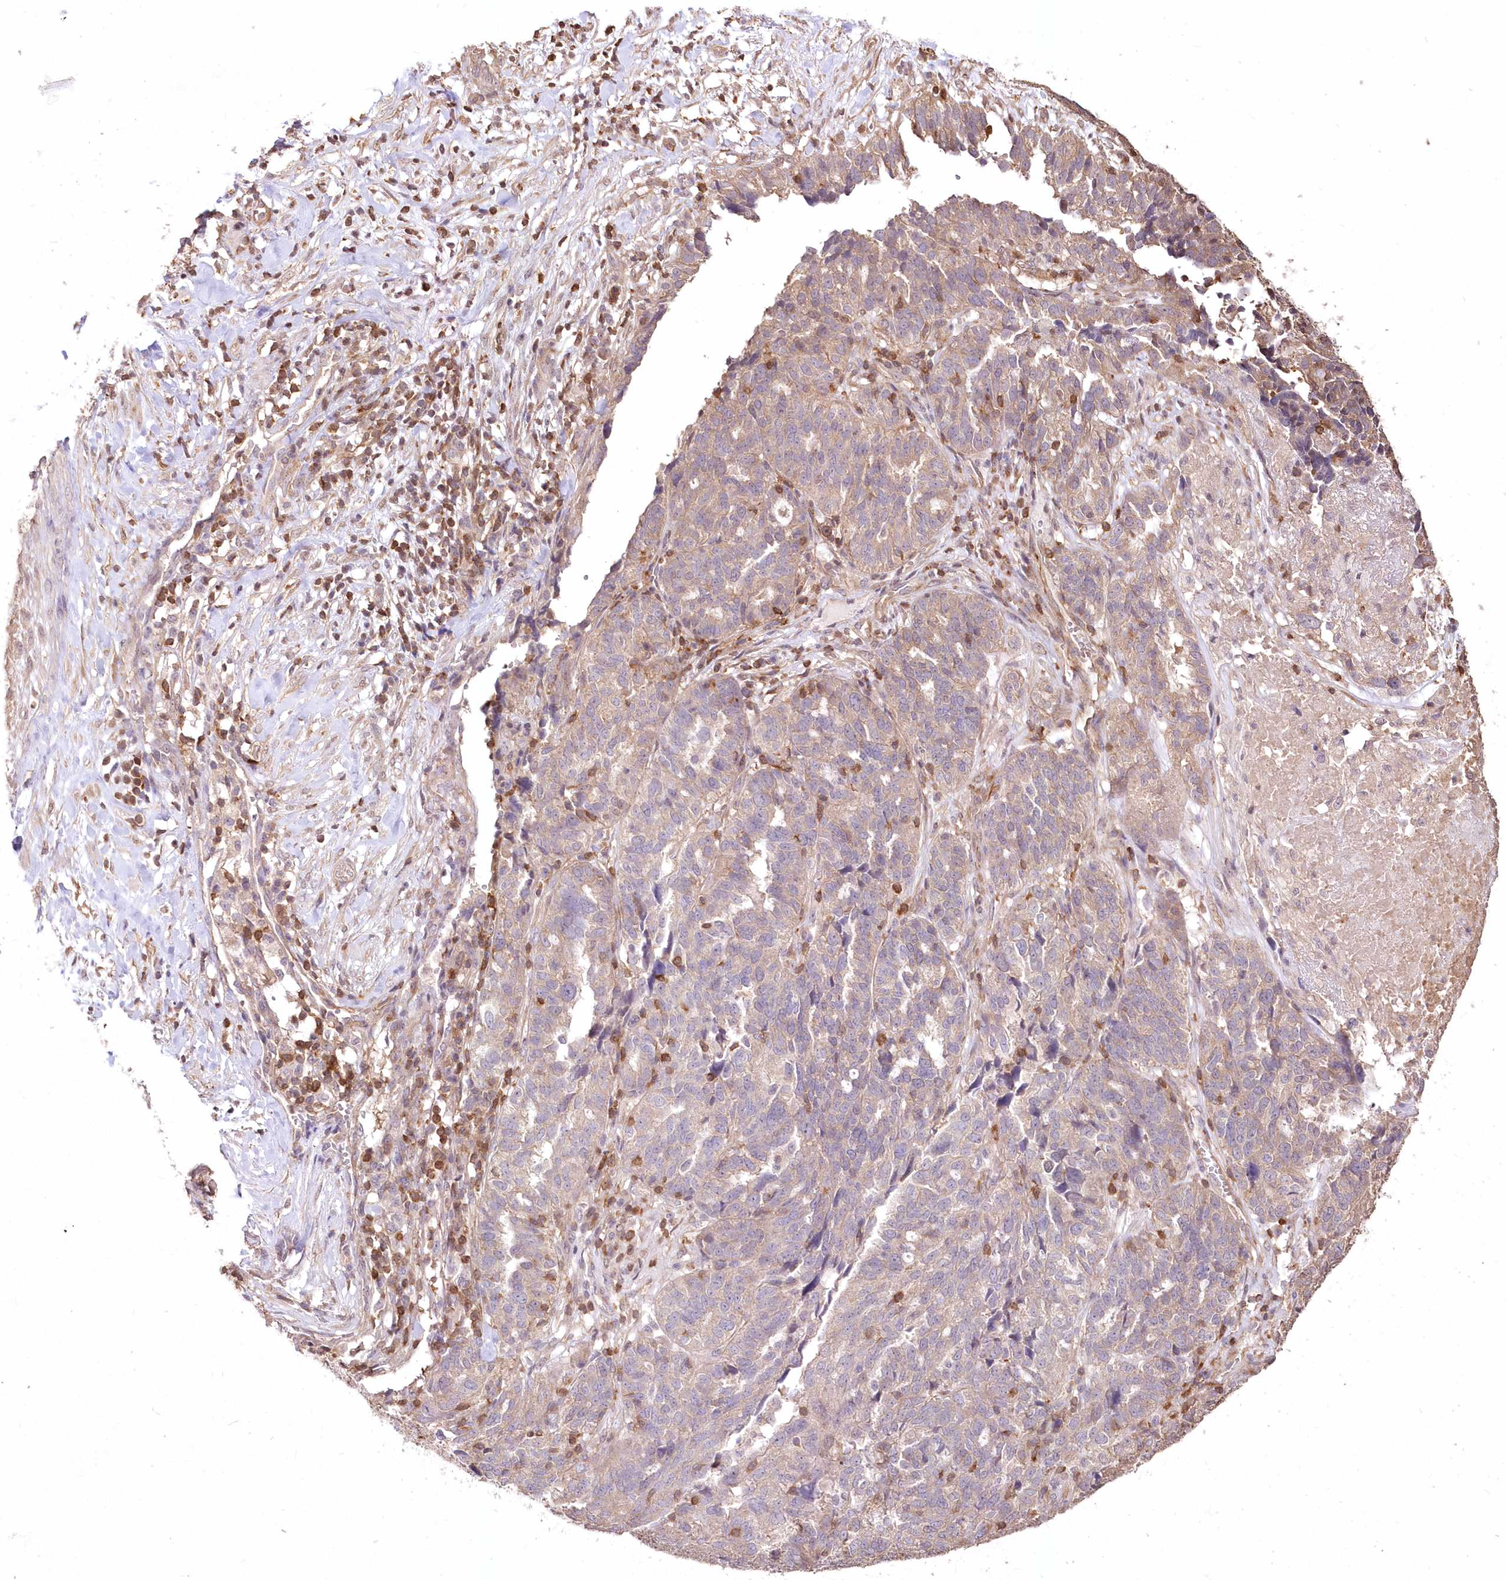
{"staining": {"intensity": "negative", "quantity": "none", "location": "none"}, "tissue": "ovarian cancer", "cell_type": "Tumor cells", "image_type": "cancer", "snomed": [{"axis": "morphology", "description": "Cystadenocarcinoma, serous, NOS"}, {"axis": "topography", "description": "Ovary"}], "caption": "Immunohistochemistry photomicrograph of neoplastic tissue: human ovarian cancer stained with DAB shows no significant protein expression in tumor cells.", "gene": "STK17B", "patient": {"sex": "female", "age": 59}}